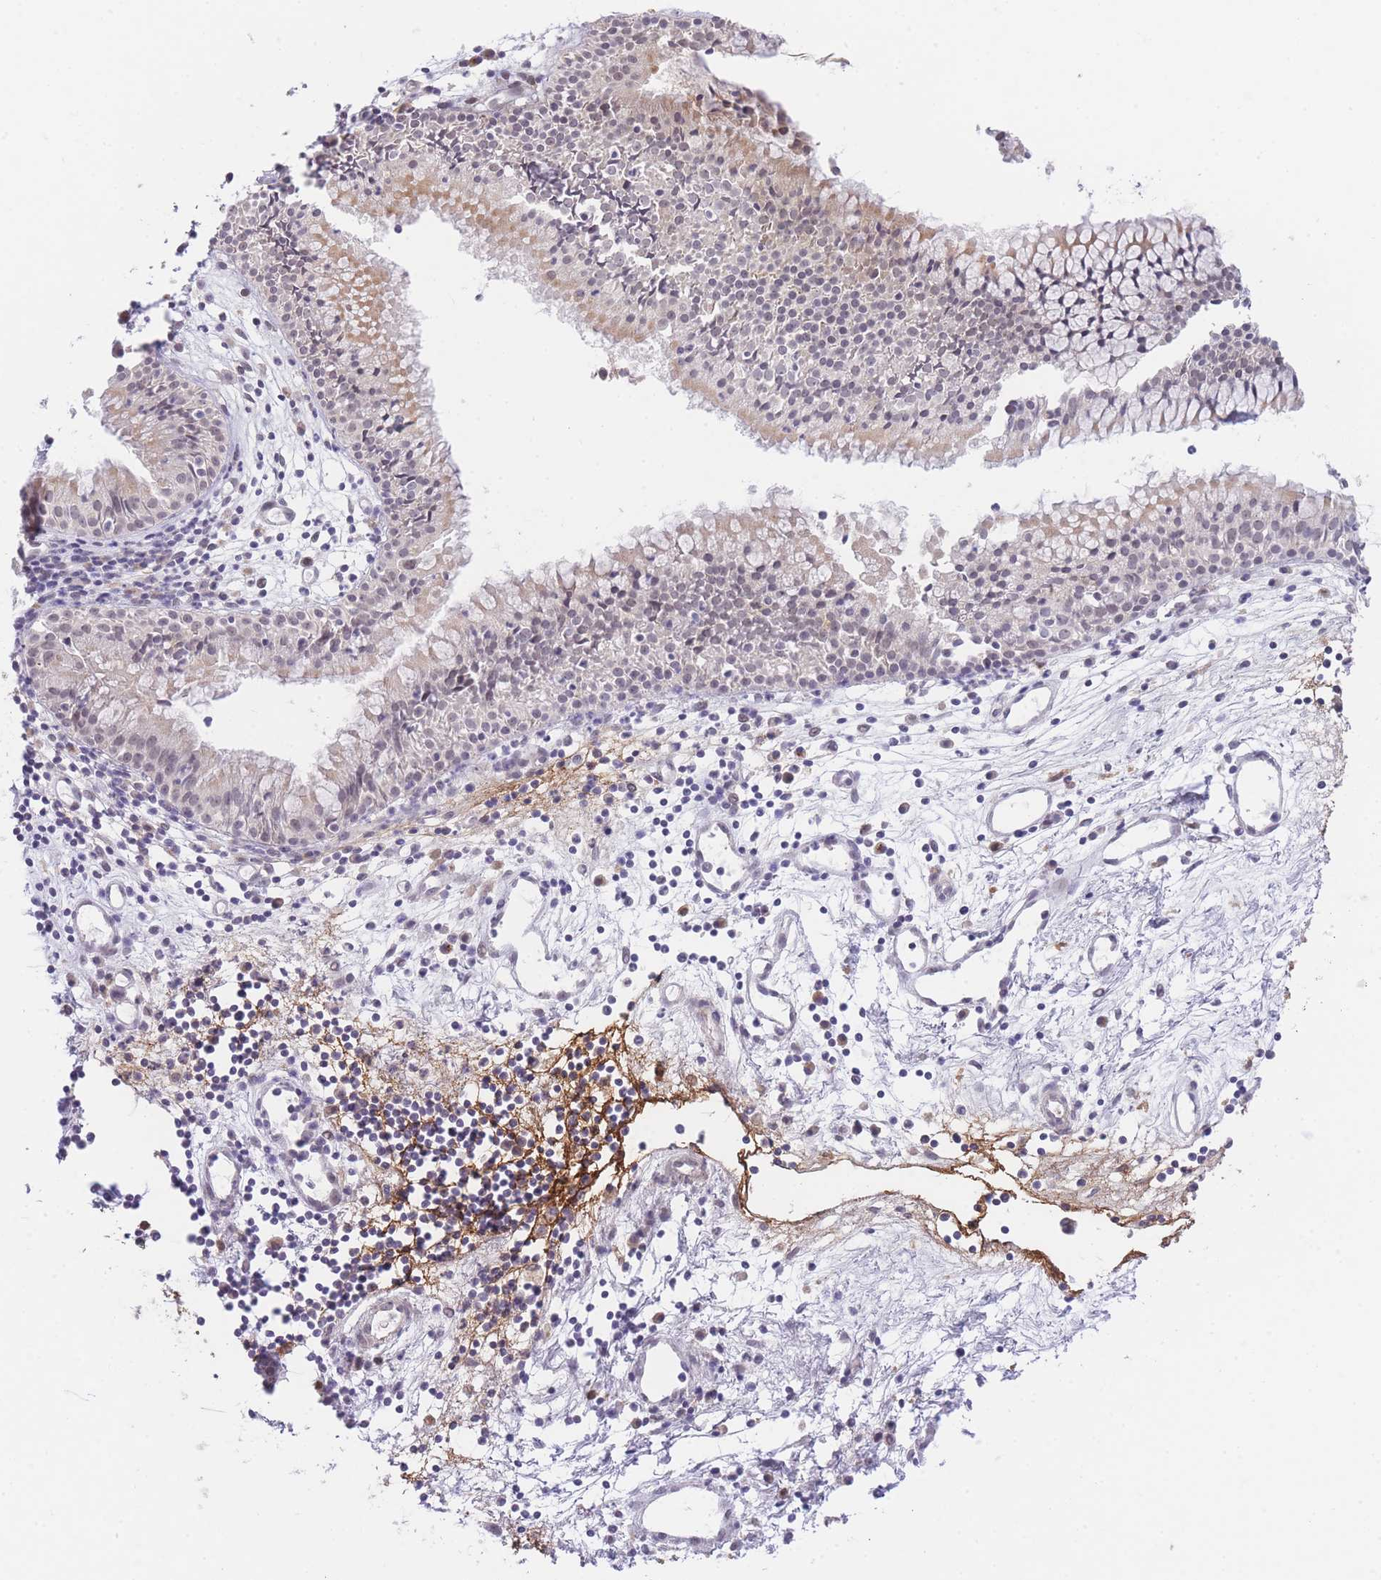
{"staining": {"intensity": "weak", "quantity": ">75%", "location": "cytoplasmic/membranous,nuclear"}, "tissue": "nasopharynx", "cell_type": "Respiratory epithelial cells", "image_type": "normal", "snomed": [{"axis": "morphology", "description": "Normal tissue, NOS"}, {"axis": "topography", "description": "Nasopharynx"}], "caption": "Benign nasopharynx was stained to show a protein in brown. There is low levels of weak cytoplasmic/membranous,nuclear staining in about >75% of respiratory epithelial cells.", "gene": "SLC25A33", "patient": {"sex": "male", "age": 82}}